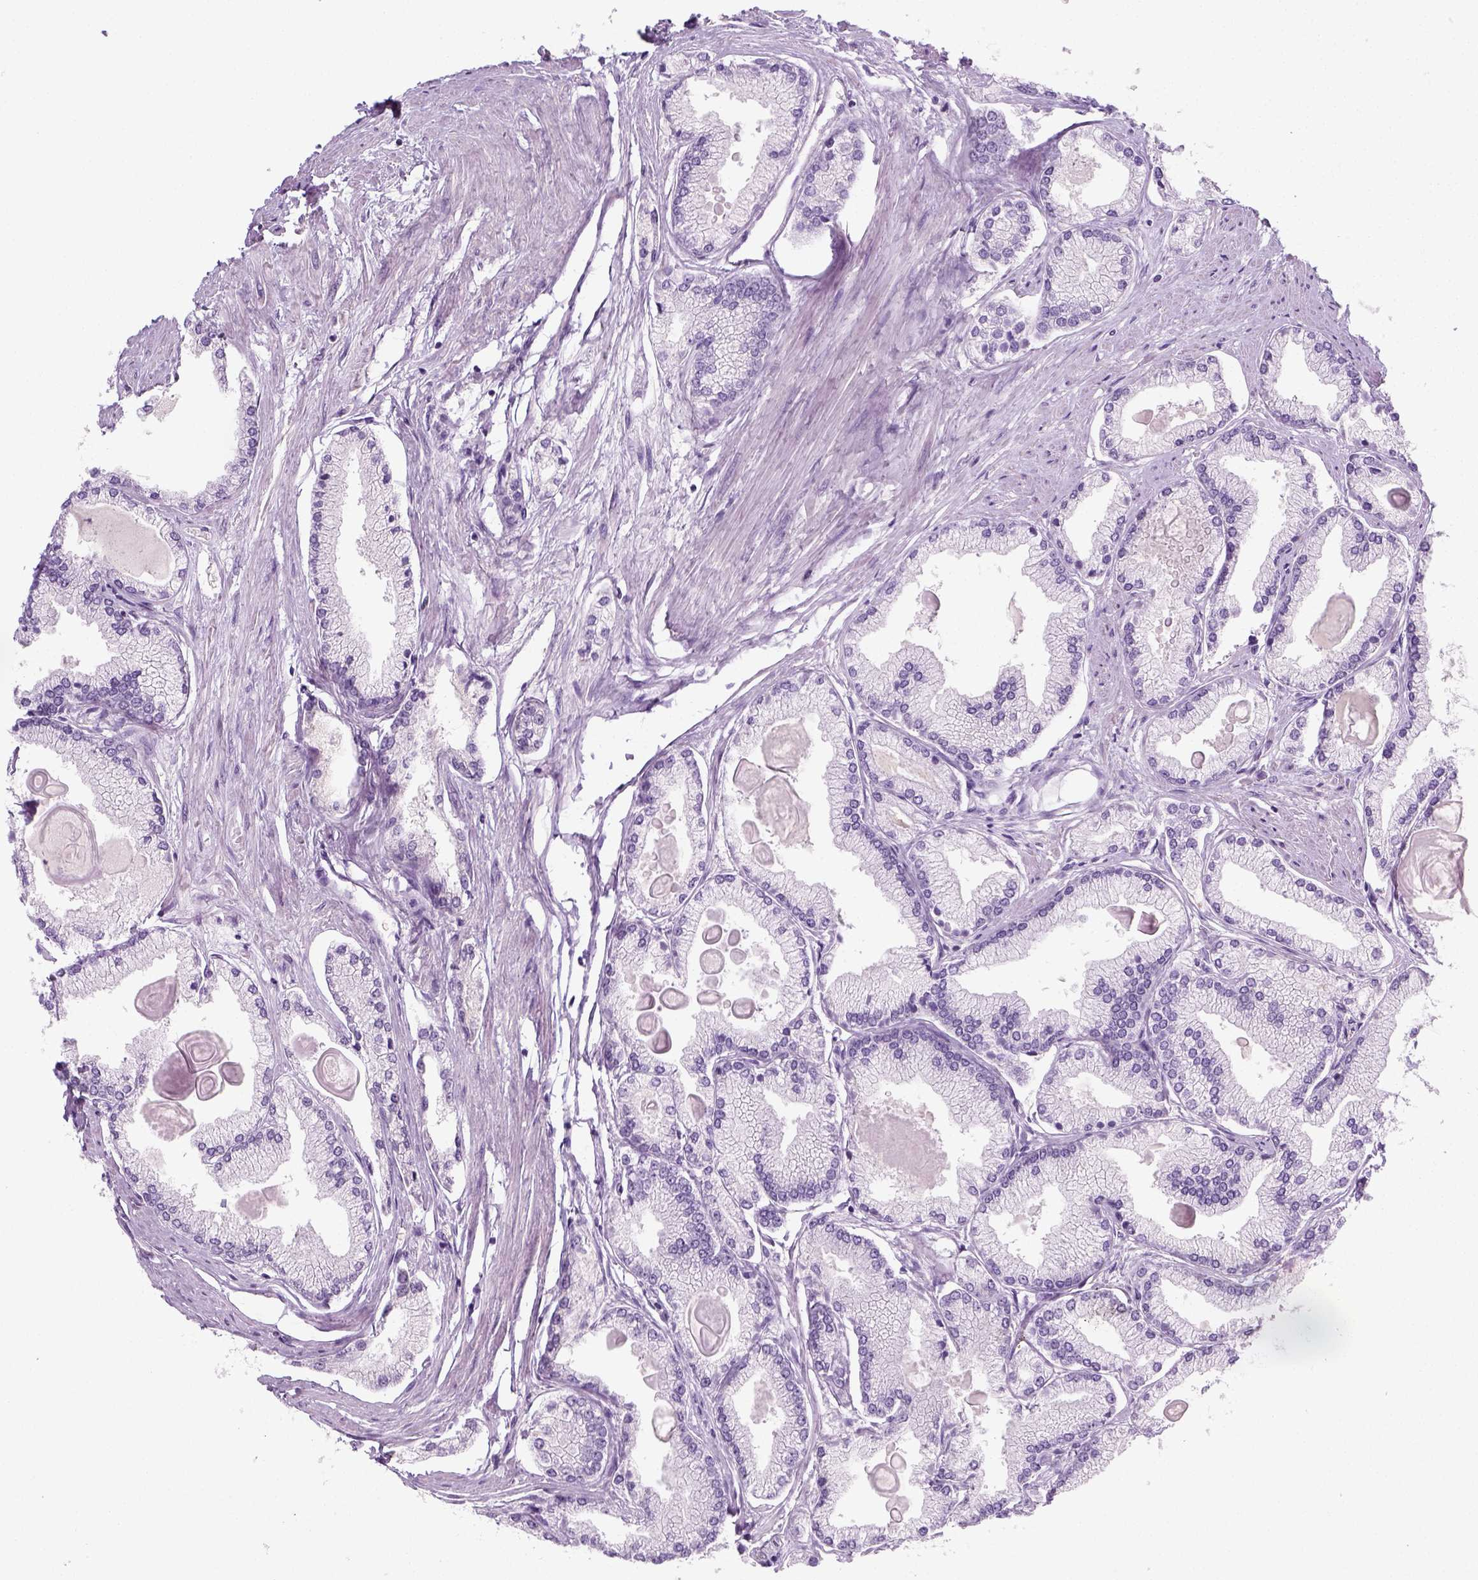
{"staining": {"intensity": "negative", "quantity": "none", "location": "none"}, "tissue": "prostate cancer", "cell_type": "Tumor cells", "image_type": "cancer", "snomed": [{"axis": "morphology", "description": "Adenocarcinoma, High grade"}, {"axis": "topography", "description": "Prostate"}], "caption": "A photomicrograph of human prostate cancer is negative for staining in tumor cells. (Brightfield microscopy of DAB (3,3'-diaminobenzidine) immunohistochemistry at high magnification).", "gene": "EPHB1", "patient": {"sex": "male", "age": 68}}